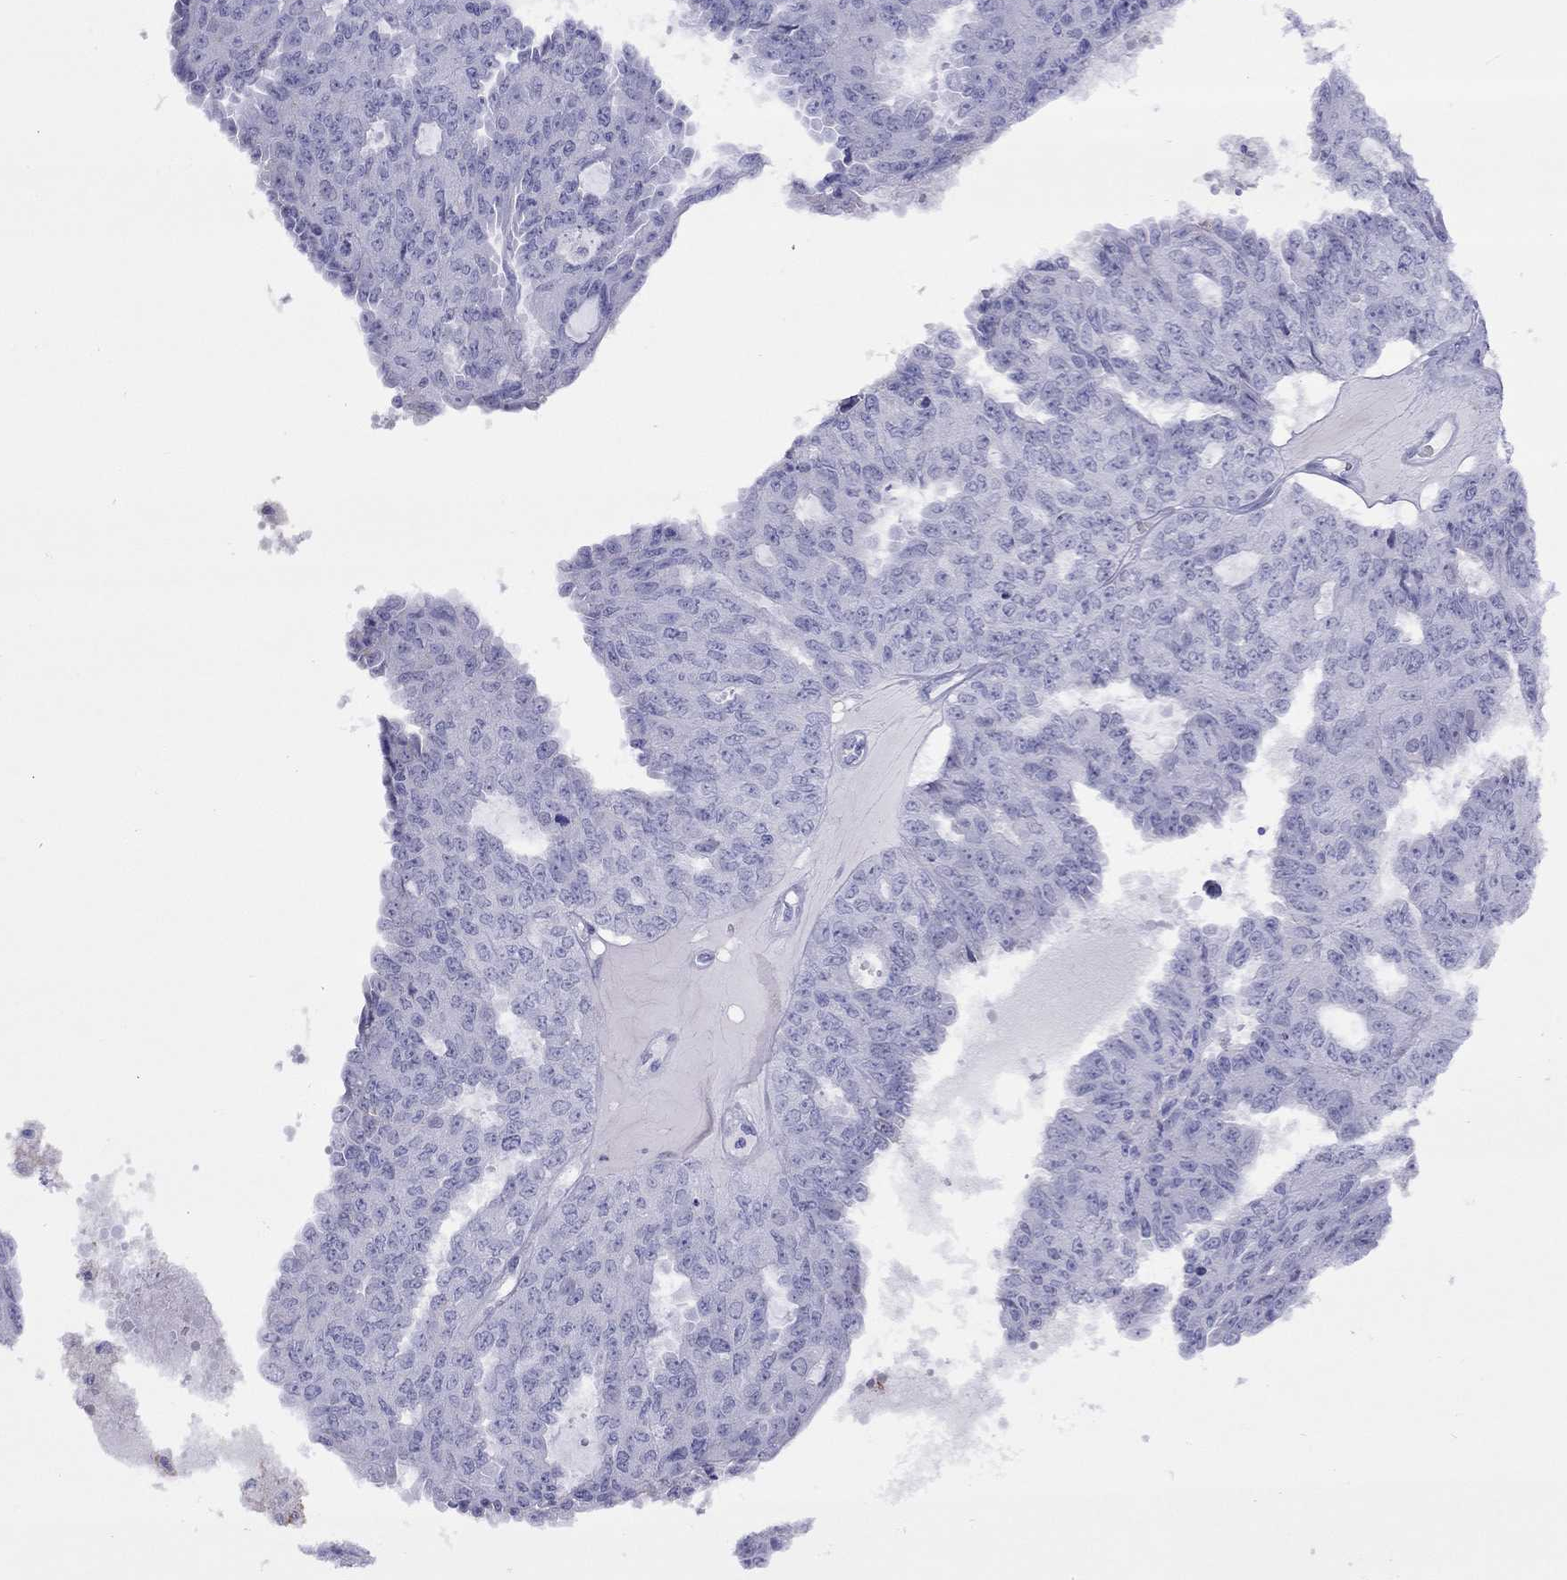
{"staining": {"intensity": "negative", "quantity": "none", "location": "none"}, "tissue": "ovarian cancer", "cell_type": "Tumor cells", "image_type": "cancer", "snomed": [{"axis": "morphology", "description": "Cystadenocarcinoma, serous, NOS"}, {"axis": "topography", "description": "Ovary"}], "caption": "Micrograph shows no significant protein expression in tumor cells of ovarian serous cystadenocarcinoma.", "gene": "SLC30A8", "patient": {"sex": "female", "age": 71}}